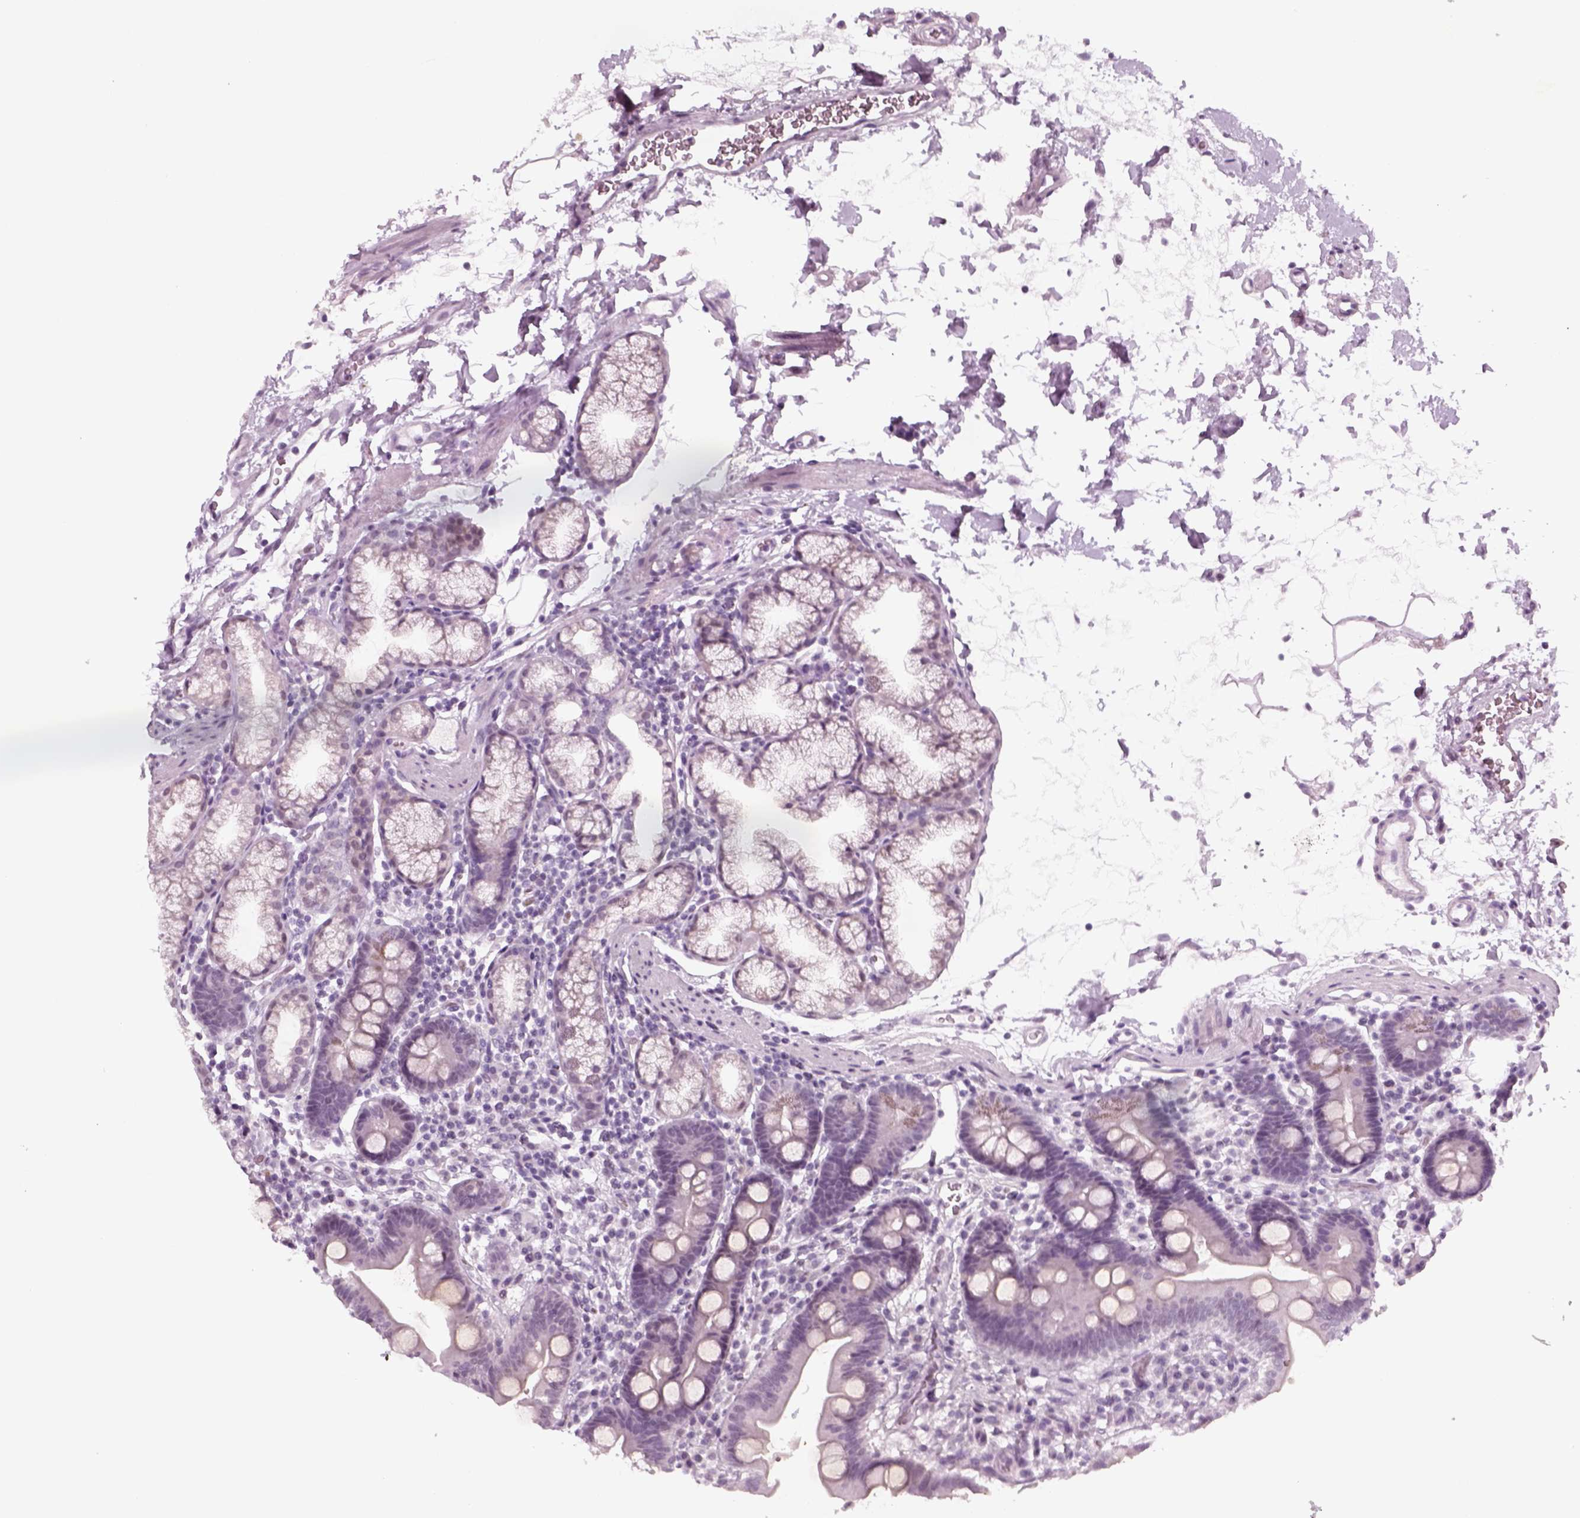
{"staining": {"intensity": "negative", "quantity": "none", "location": "none"}, "tissue": "duodenum", "cell_type": "Glandular cells", "image_type": "normal", "snomed": [{"axis": "morphology", "description": "Normal tissue, NOS"}, {"axis": "topography", "description": "Pancreas"}, {"axis": "topography", "description": "Duodenum"}], "caption": "This is an immunohistochemistry histopathology image of unremarkable human duodenum. There is no positivity in glandular cells.", "gene": "KRT75", "patient": {"sex": "male", "age": 59}}